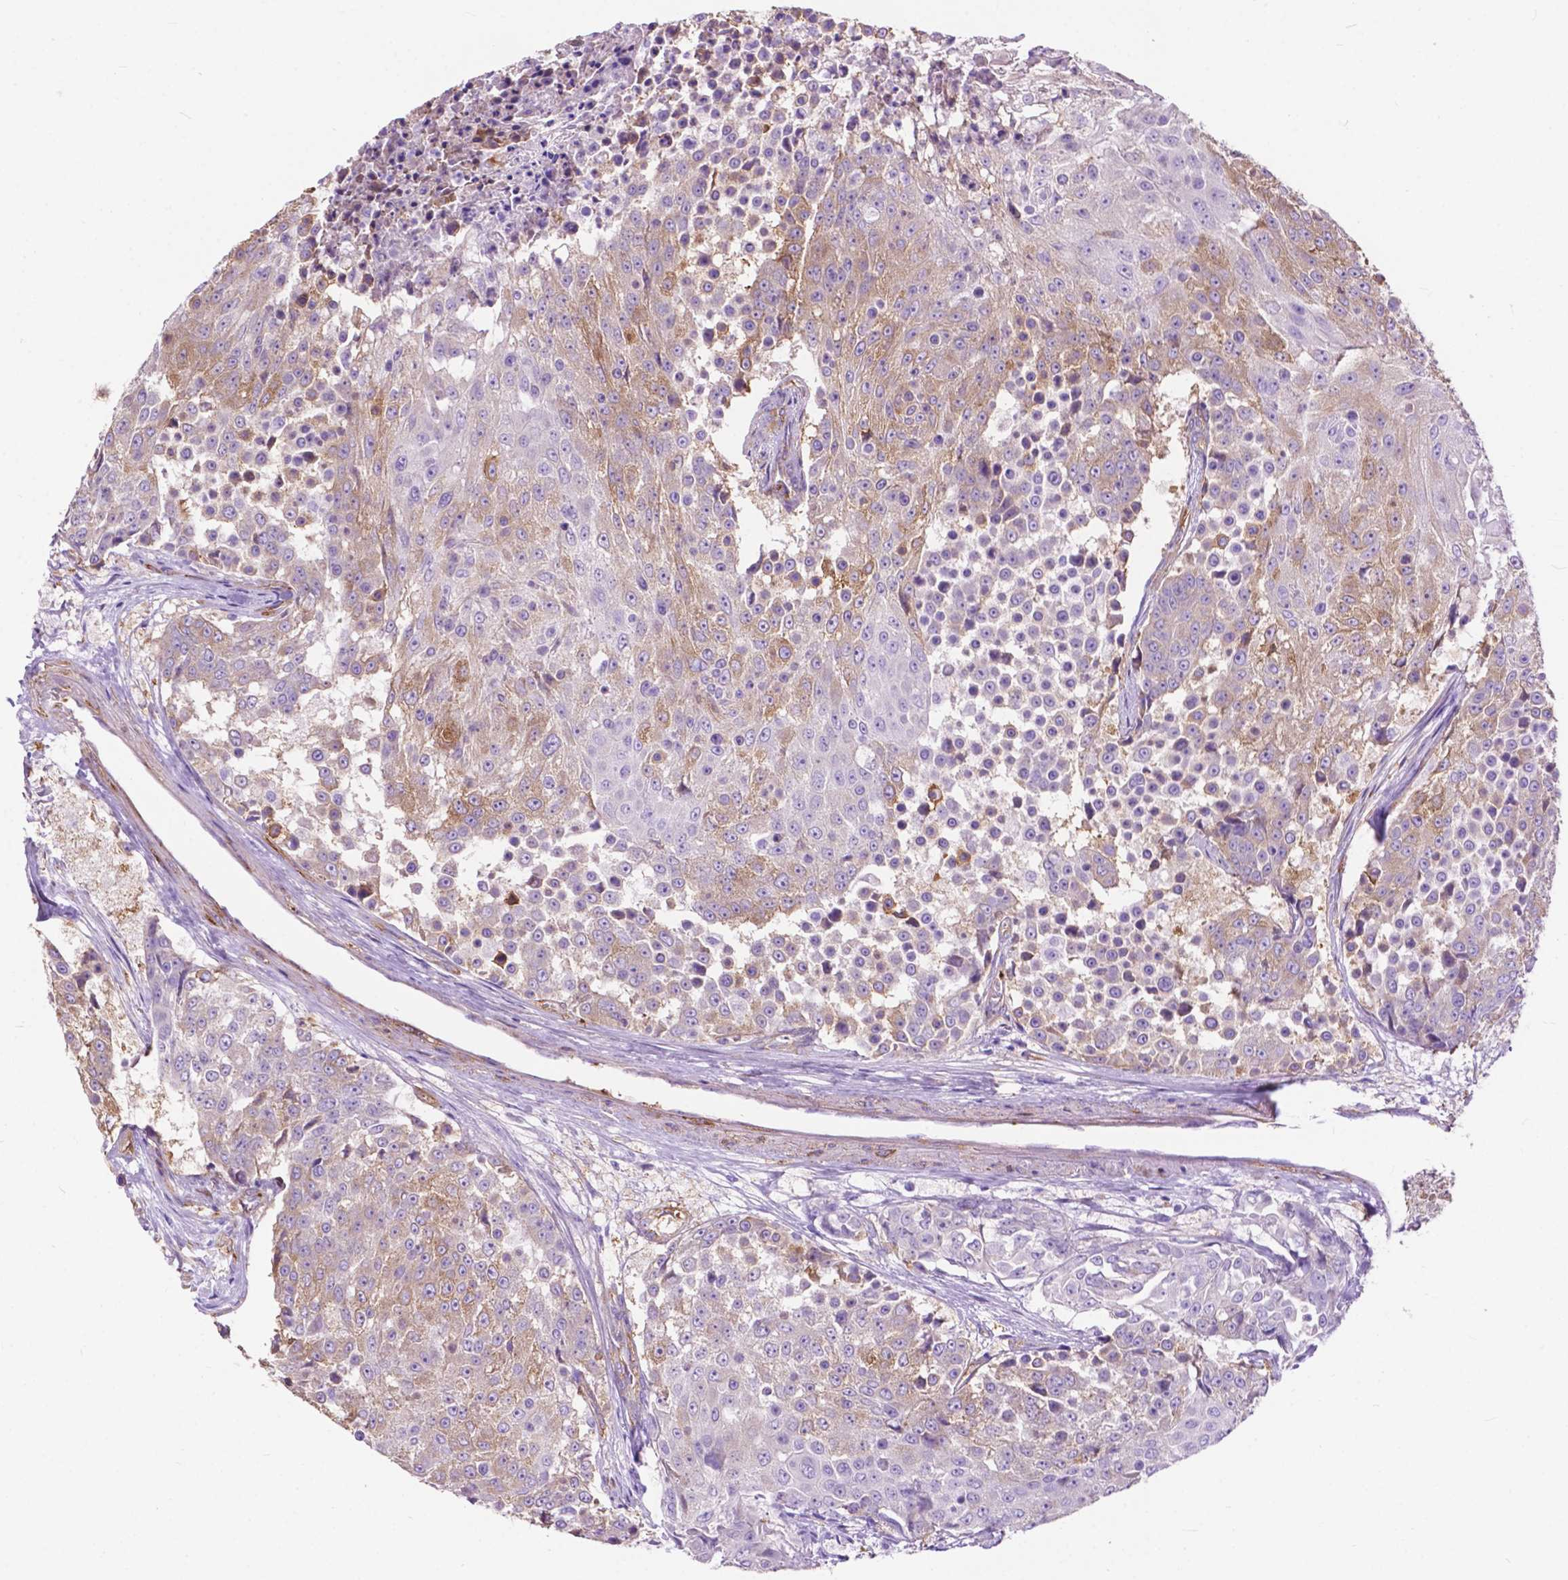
{"staining": {"intensity": "weak", "quantity": "25%-75%", "location": "cytoplasmic/membranous"}, "tissue": "urothelial cancer", "cell_type": "Tumor cells", "image_type": "cancer", "snomed": [{"axis": "morphology", "description": "Urothelial carcinoma, High grade"}, {"axis": "topography", "description": "Urinary bladder"}], "caption": "Weak cytoplasmic/membranous protein staining is identified in about 25%-75% of tumor cells in high-grade urothelial carcinoma.", "gene": "PCDHA12", "patient": {"sex": "female", "age": 63}}